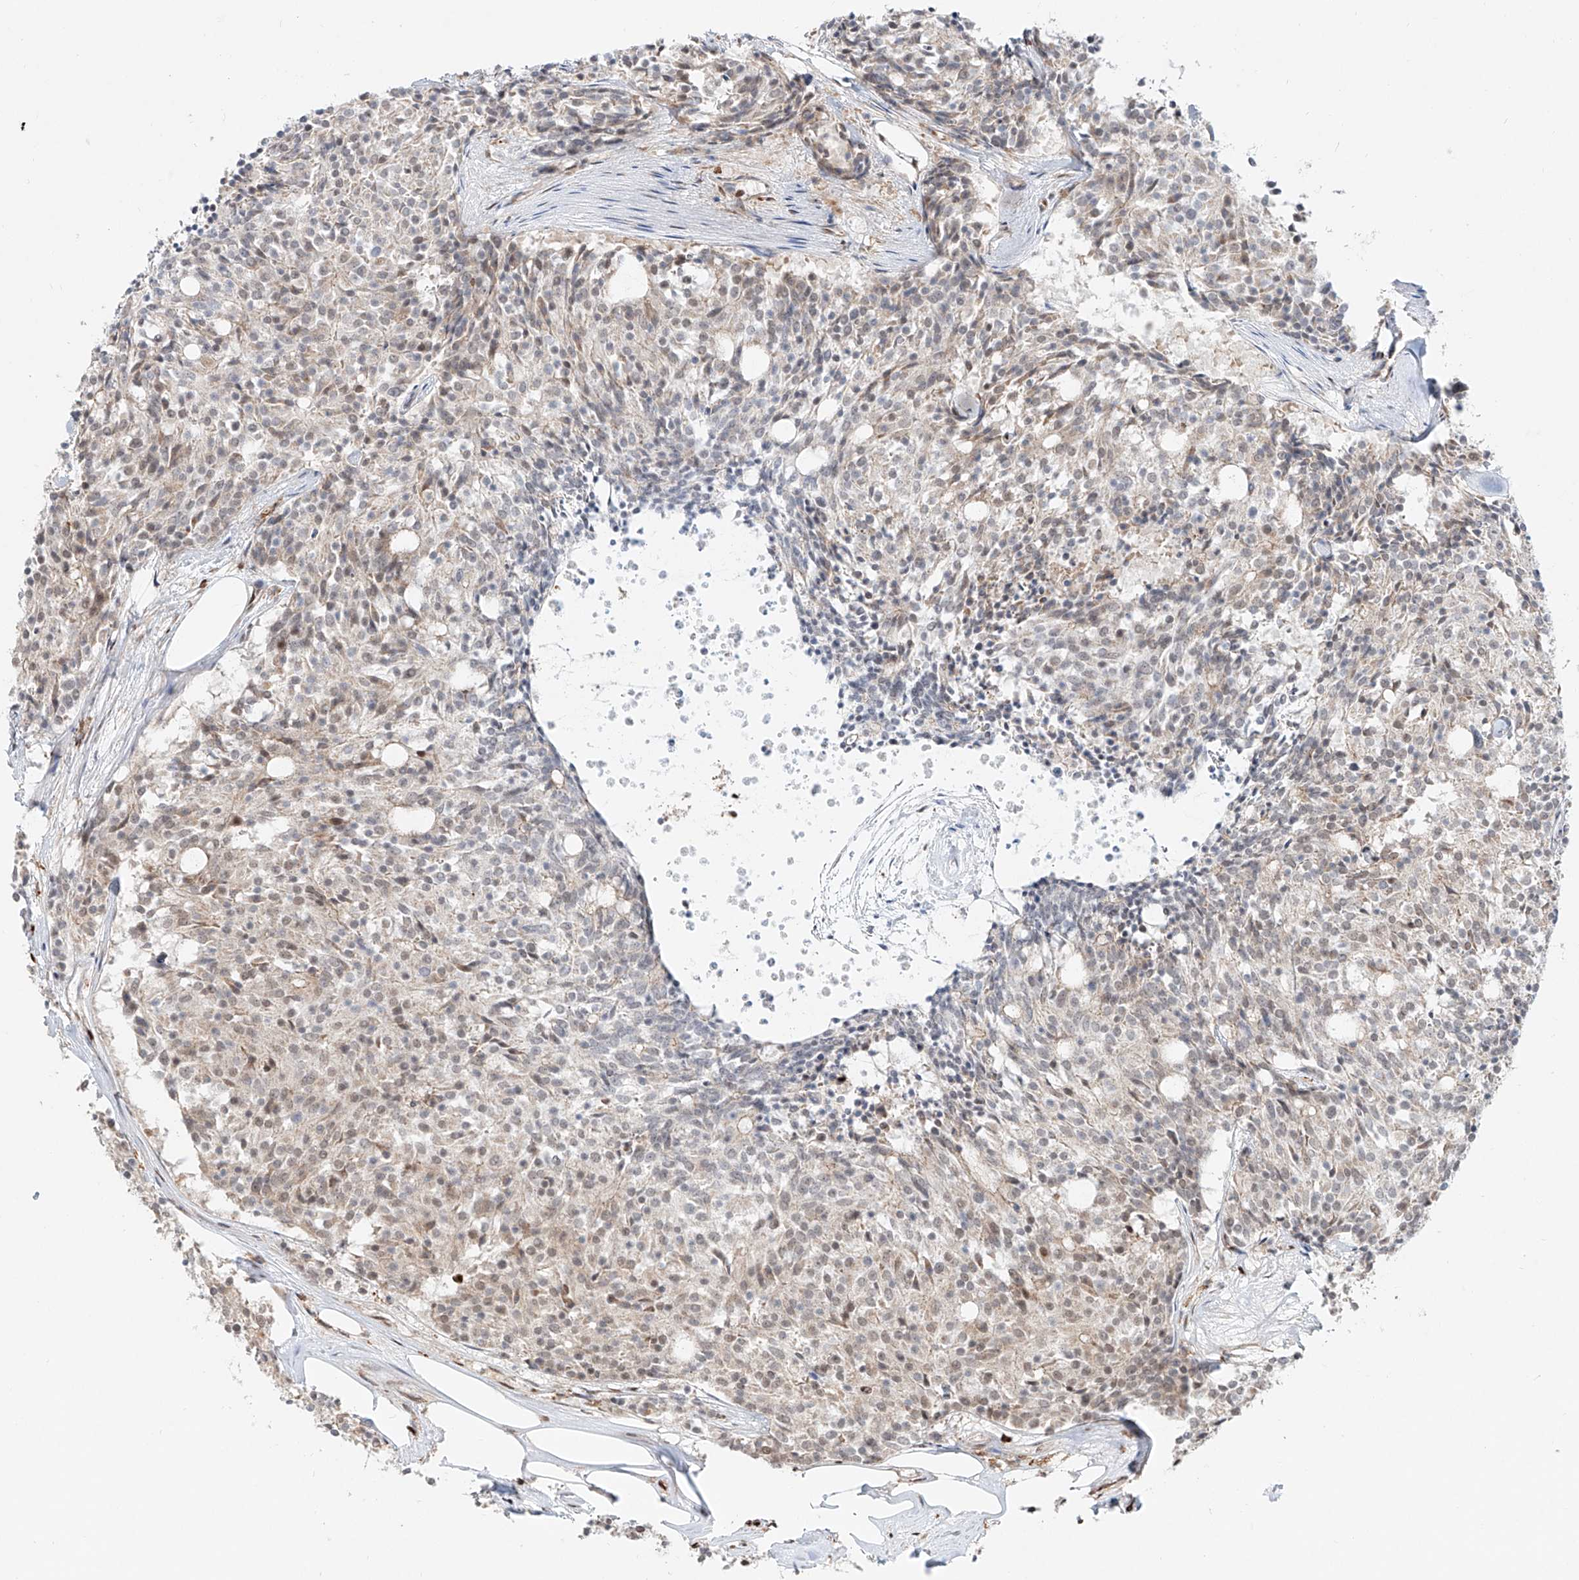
{"staining": {"intensity": "weak", "quantity": "25%-75%", "location": "cytoplasmic/membranous,nuclear"}, "tissue": "carcinoid", "cell_type": "Tumor cells", "image_type": "cancer", "snomed": [{"axis": "morphology", "description": "Carcinoid, malignant, NOS"}, {"axis": "topography", "description": "Pancreas"}], "caption": "This histopathology image exhibits IHC staining of human malignant carcinoid, with low weak cytoplasmic/membranous and nuclear expression in about 25%-75% of tumor cells.", "gene": "DZIP1L", "patient": {"sex": "female", "age": 54}}